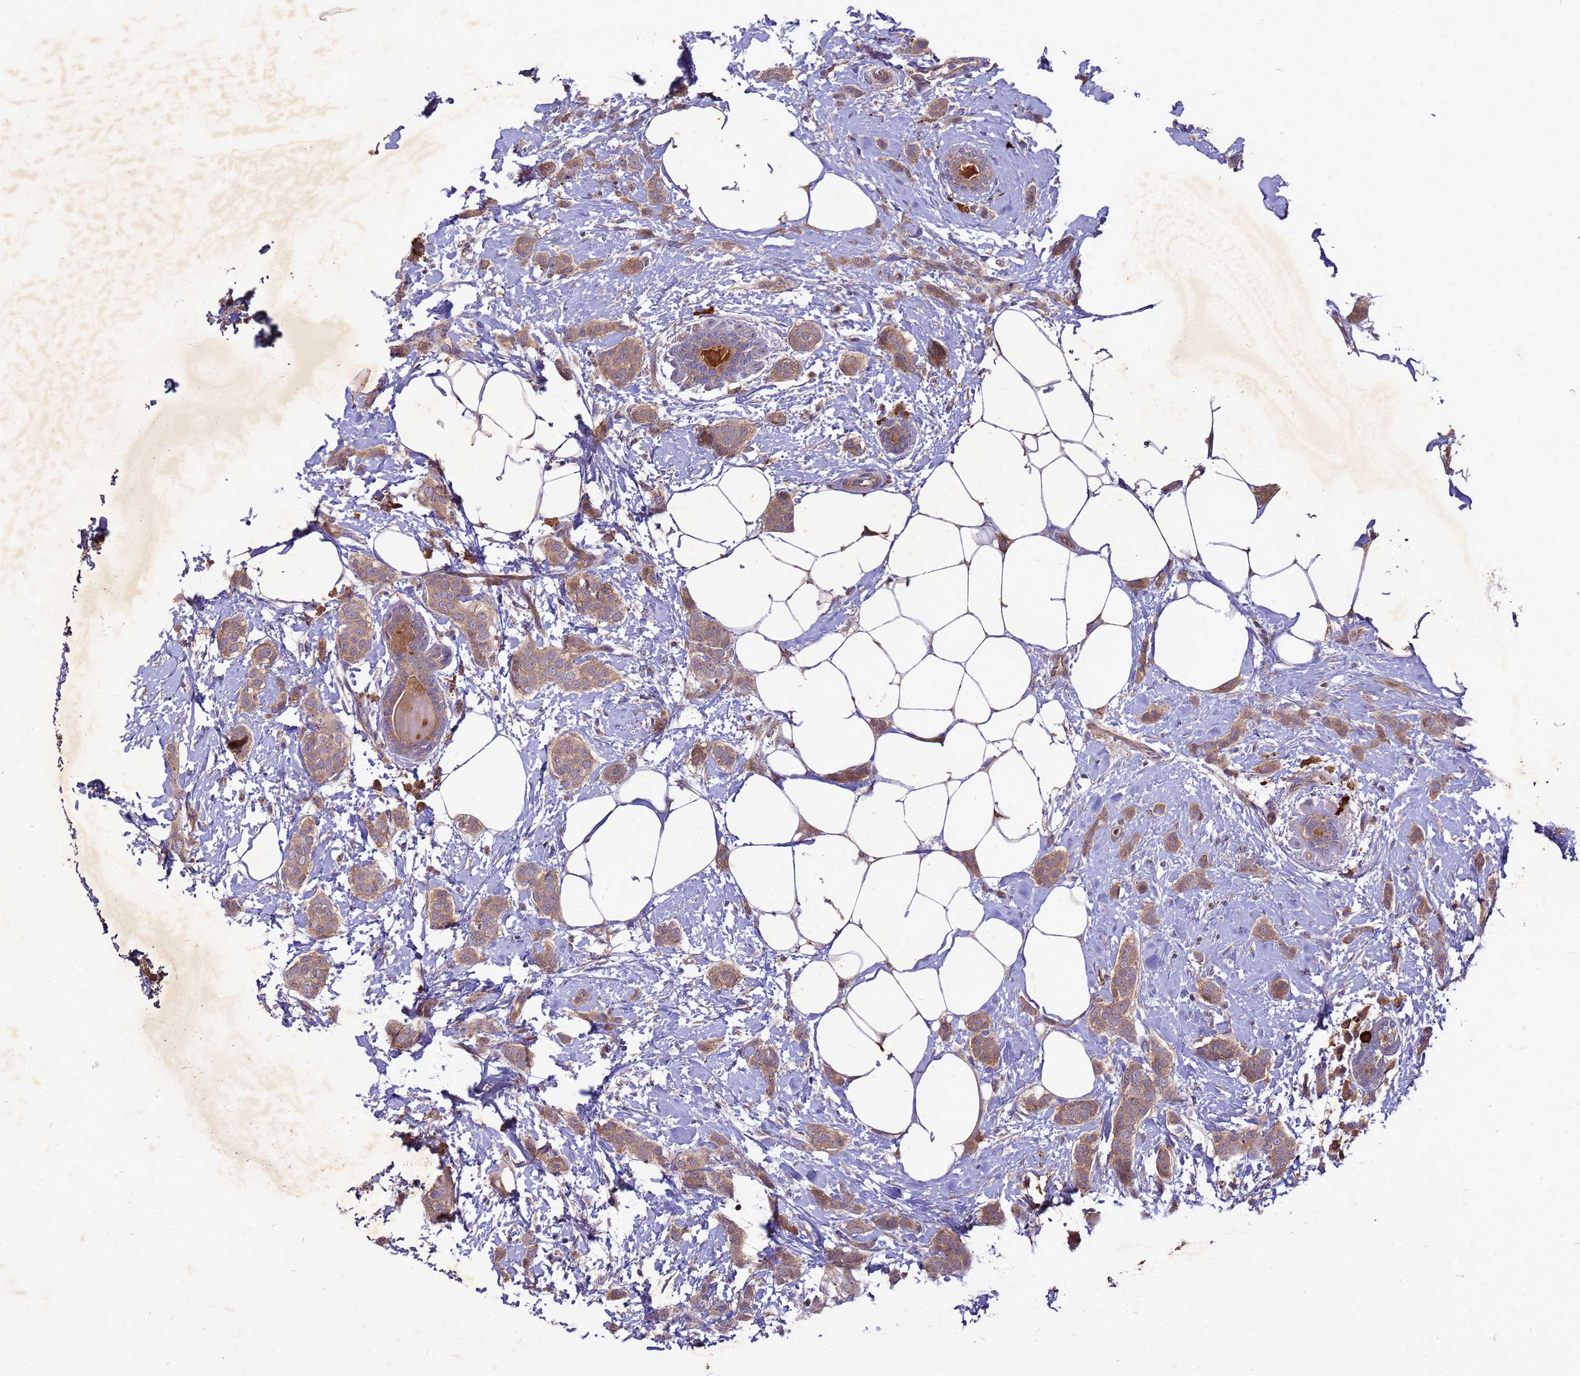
{"staining": {"intensity": "moderate", "quantity": ">75%", "location": "cytoplasmic/membranous"}, "tissue": "breast cancer", "cell_type": "Tumor cells", "image_type": "cancer", "snomed": [{"axis": "morphology", "description": "Duct carcinoma"}, {"axis": "topography", "description": "Breast"}], "caption": "Tumor cells exhibit medium levels of moderate cytoplasmic/membranous expression in approximately >75% of cells in breast invasive ductal carcinoma.", "gene": "RNF215", "patient": {"sex": "female", "age": 72}}